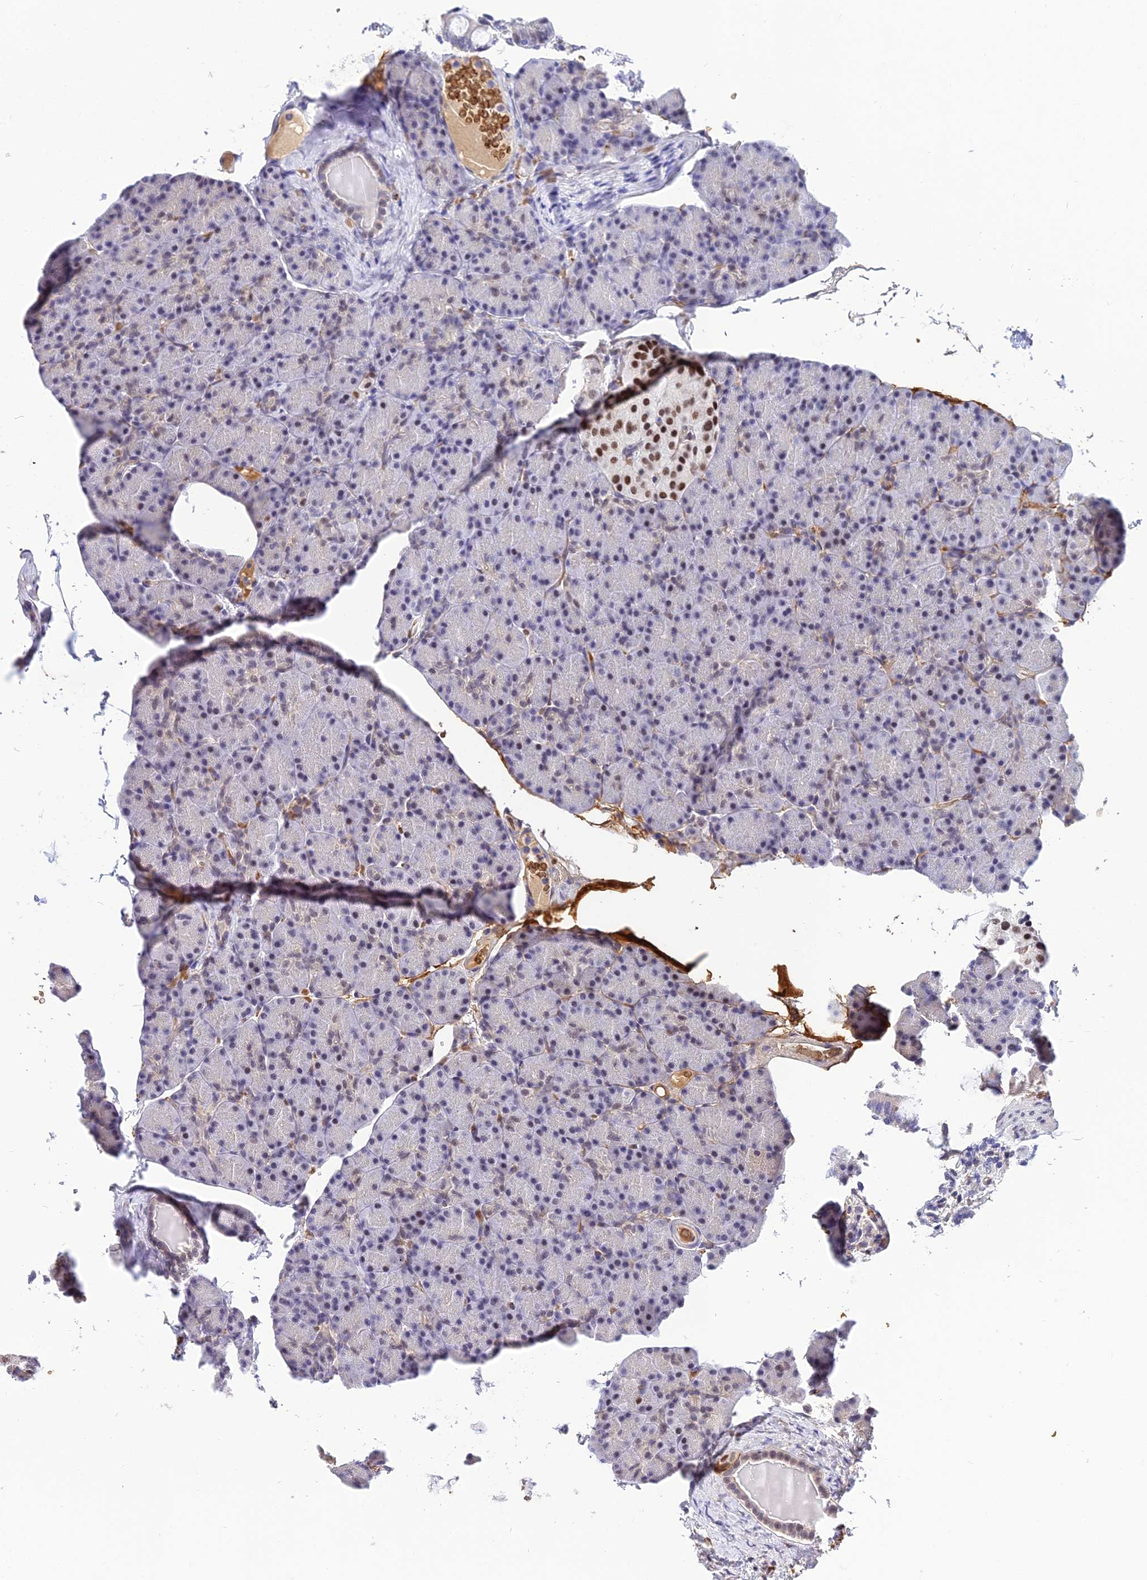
{"staining": {"intensity": "weak", "quantity": "<25%", "location": "nuclear"}, "tissue": "pancreas", "cell_type": "Exocrine glandular cells", "image_type": "normal", "snomed": [{"axis": "morphology", "description": "Normal tissue, NOS"}, {"axis": "topography", "description": "Pancreas"}], "caption": "Immunohistochemistry (IHC) micrograph of benign pancreas stained for a protein (brown), which demonstrates no staining in exocrine glandular cells.", "gene": "BCL9", "patient": {"sex": "female", "age": 43}}